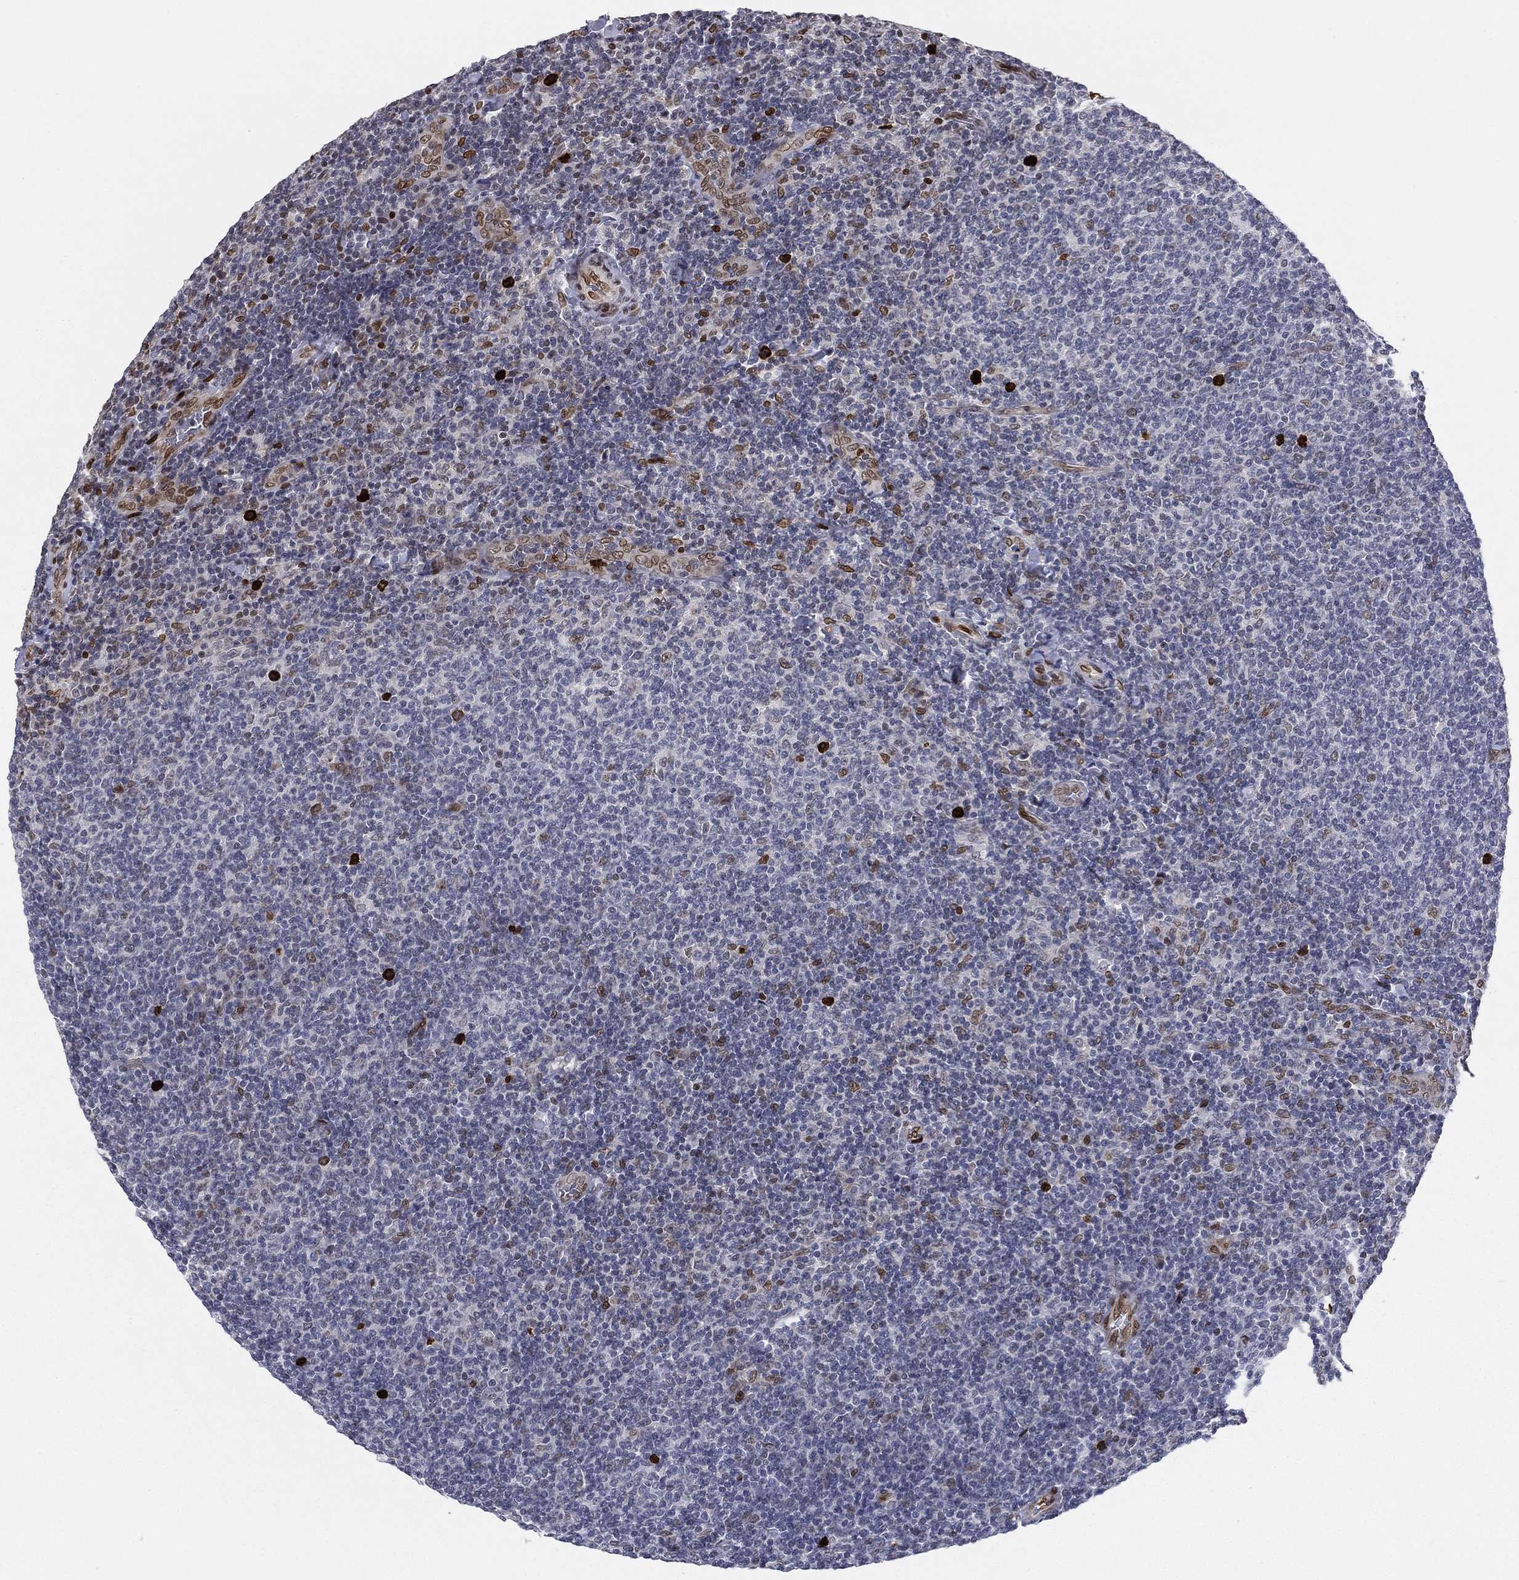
{"staining": {"intensity": "moderate", "quantity": "<25%", "location": "nuclear"}, "tissue": "lymphoma", "cell_type": "Tumor cells", "image_type": "cancer", "snomed": [{"axis": "morphology", "description": "Malignant lymphoma, non-Hodgkin's type, Low grade"}, {"axis": "topography", "description": "Lymph node"}], "caption": "This histopathology image demonstrates immunohistochemistry (IHC) staining of human low-grade malignant lymphoma, non-Hodgkin's type, with low moderate nuclear expression in approximately <25% of tumor cells.", "gene": "LMNB1", "patient": {"sex": "male", "age": 52}}